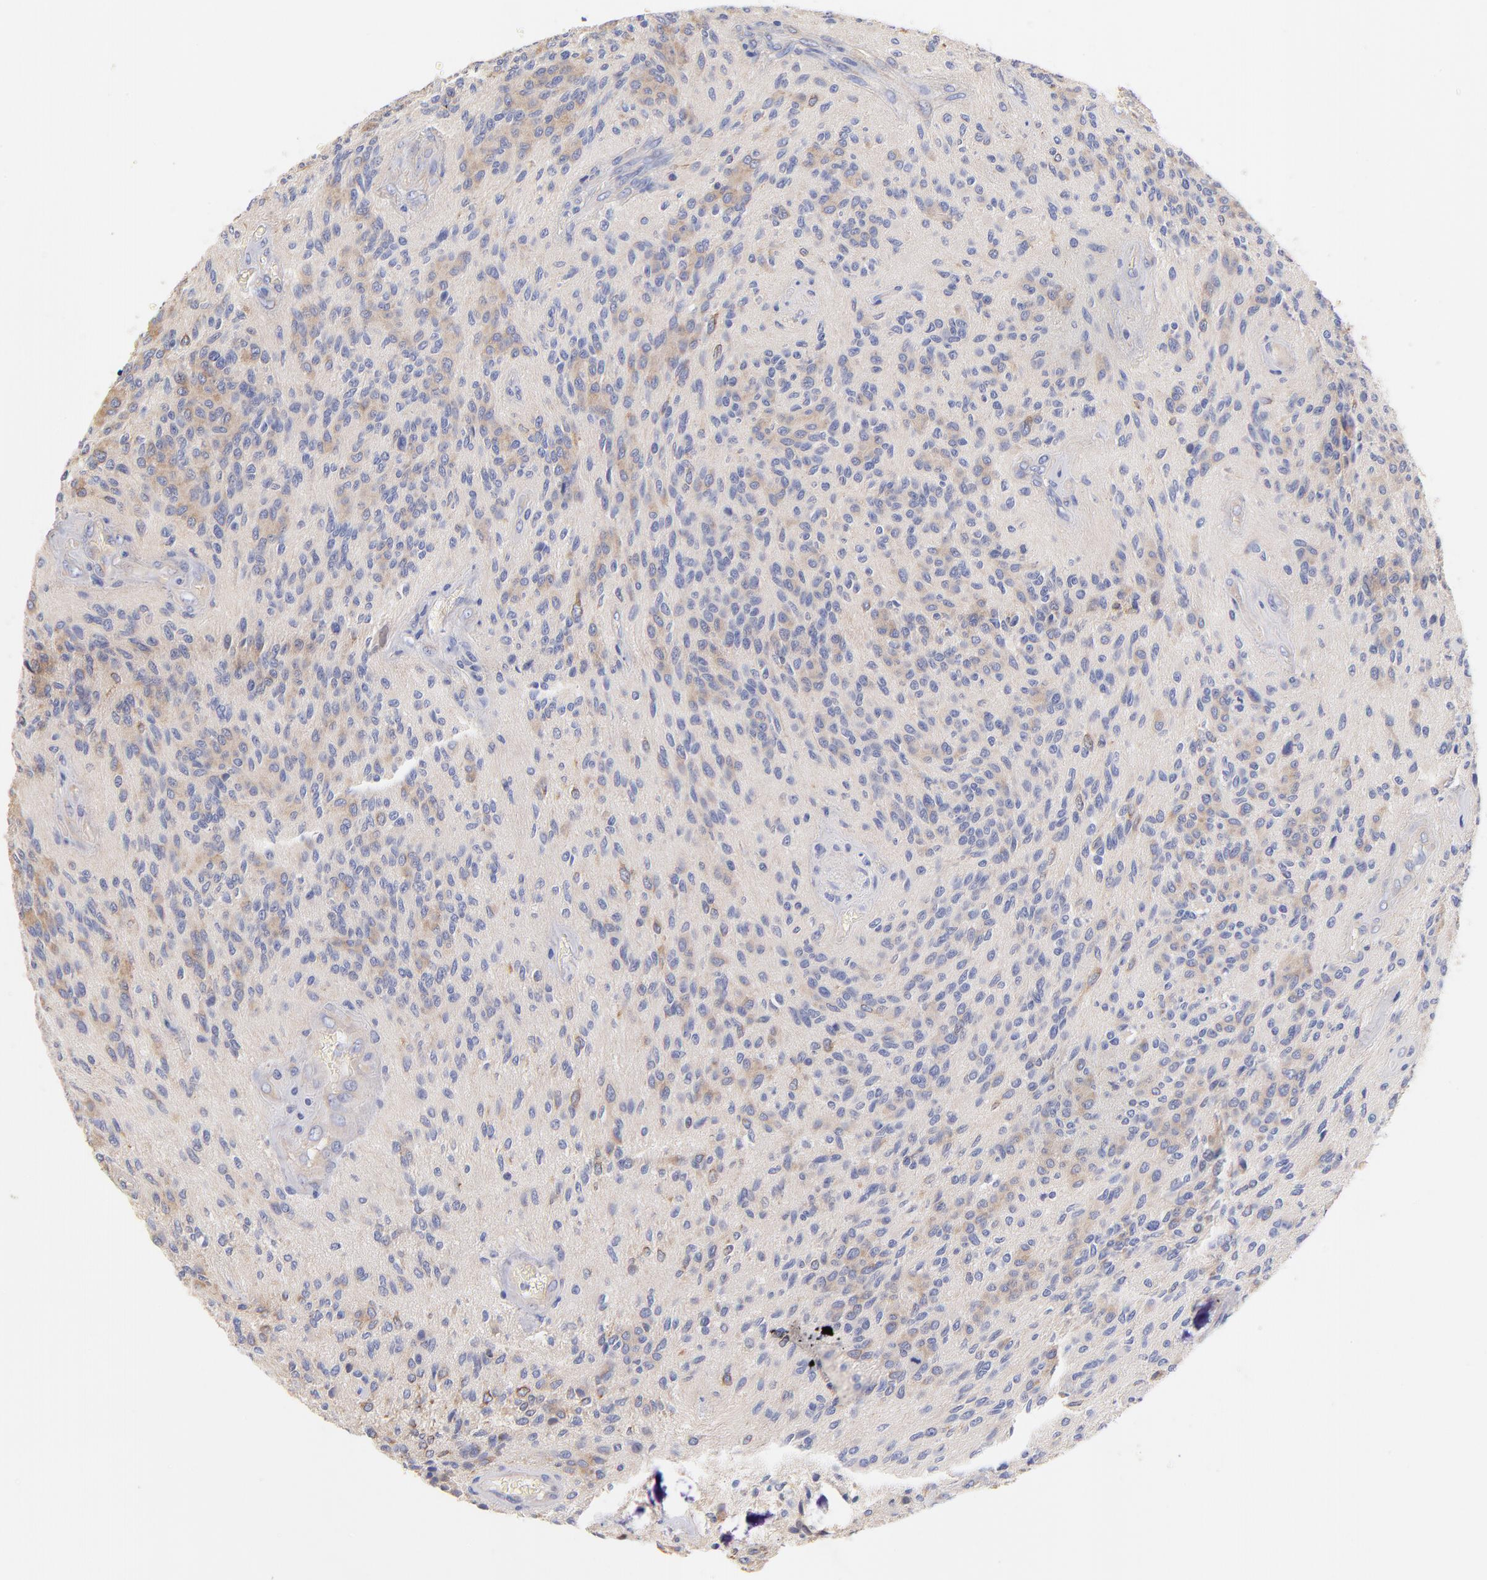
{"staining": {"intensity": "weak", "quantity": "25%-75%", "location": "cytoplasmic/membranous"}, "tissue": "glioma", "cell_type": "Tumor cells", "image_type": "cancer", "snomed": [{"axis": "morphology", "description": "Glioma, malignant, Low grade"}, {"axis": "topography", "description": "Brain"}], "caption": "Malignant glioma (low-grade) stained with a protein marker exhibits weak staining in tumor cells.", "gene": "HS3ST1", "patient": {"sex": "female", "age": 15}}